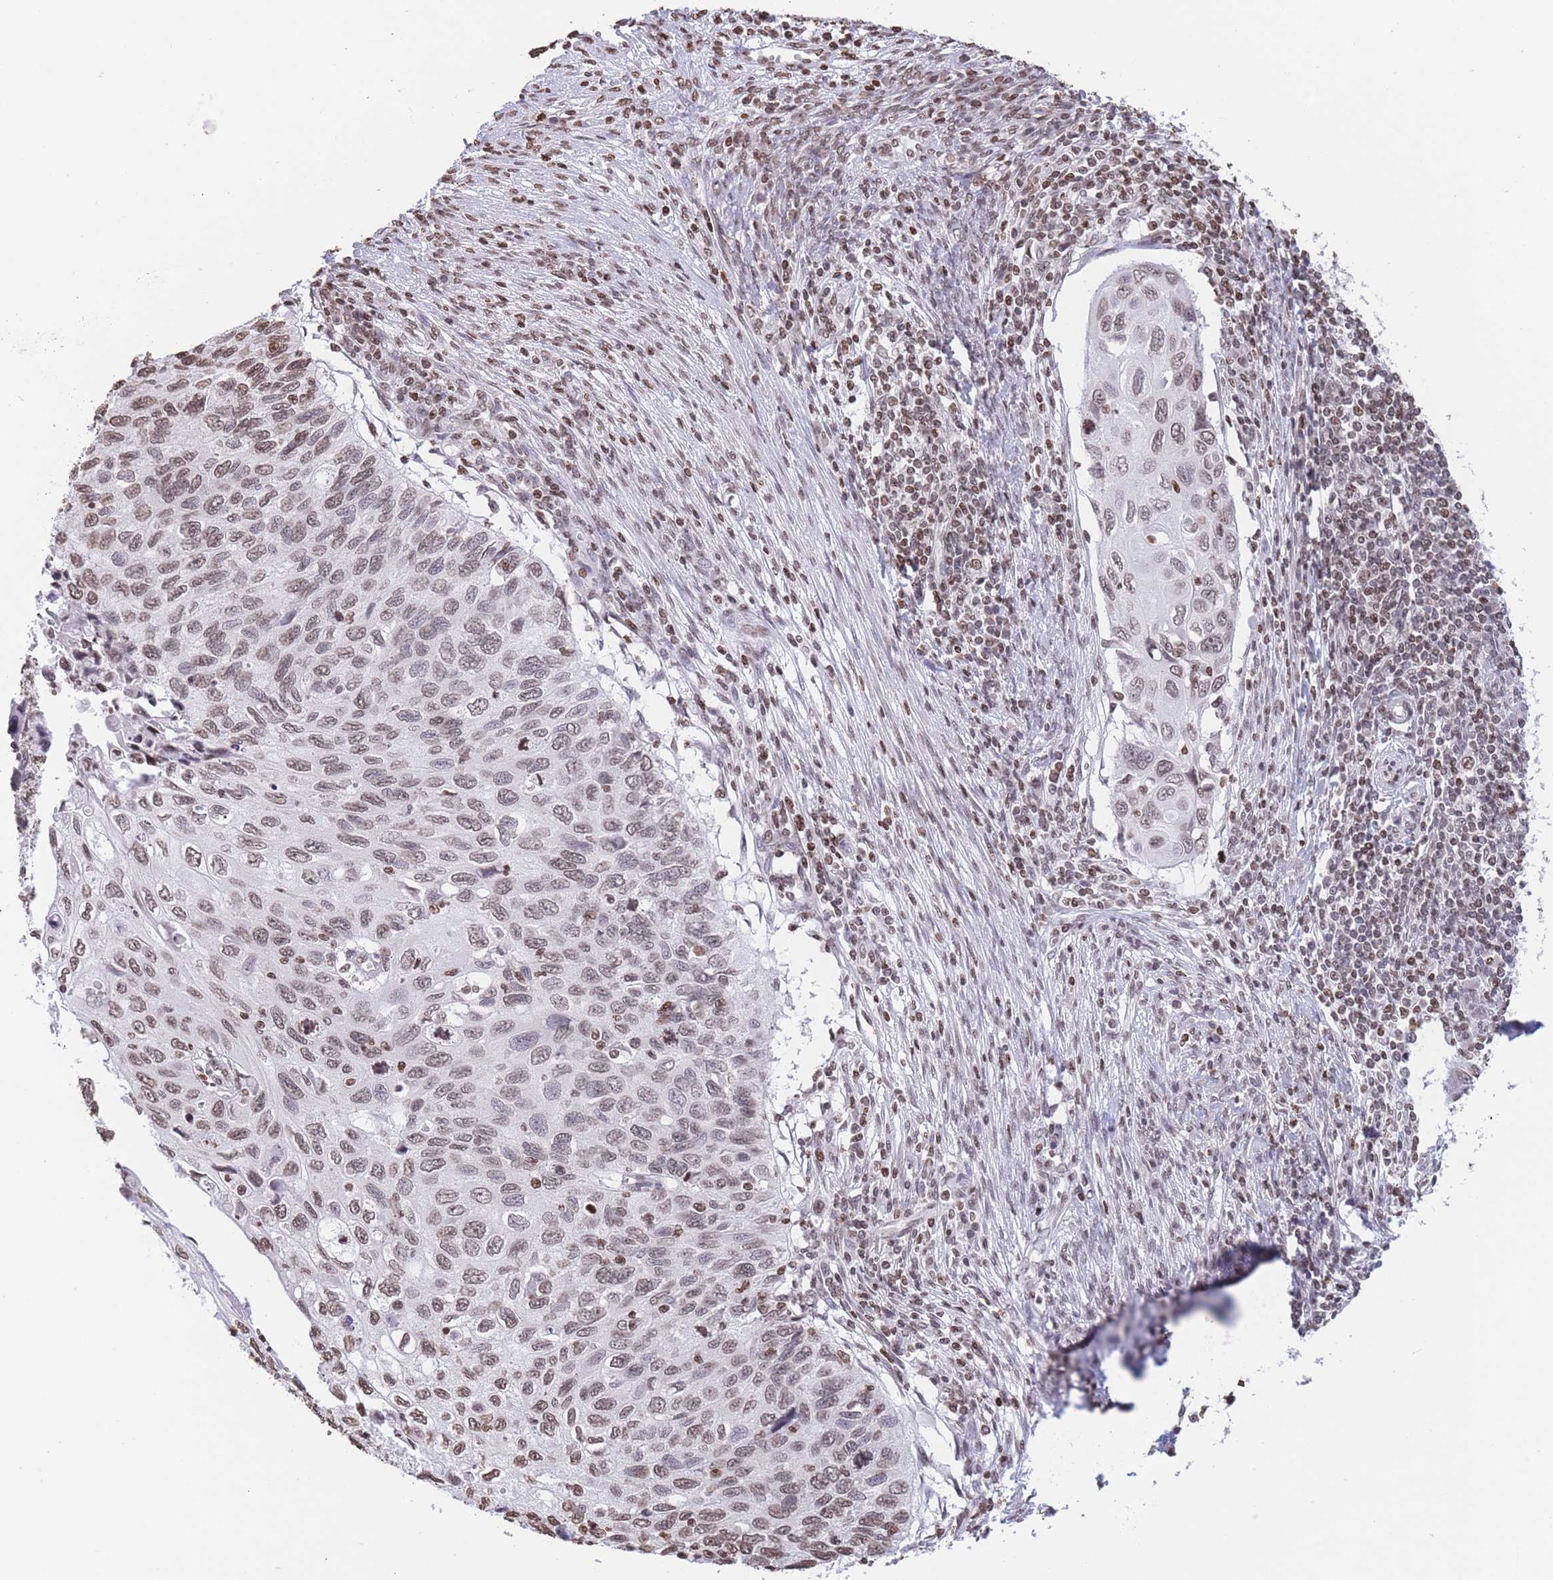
{"staining": {"intensity": "moderate", "quantity": ">75%", "location": "nuclear"}, "tissue": "cervical cancer", "cell_type": "Tumor cells", "image_type": "cancer", "snomed": [{"axis": "morphology", "description": "Squamous cell carcinoma, NOS"}, {"axis": "topography", "description": "Cervix"}], "caption": "Immunohistochemistry (IHC) photomicrograph of human squamous cell carcinoma (cervical) stained for a protein (brown), which exhibits medium levels of moderate nuclear positivity in about >75% of tumor cells.", "gene": "H2BC11", "patient": {"sex": "female", "age": 70}}